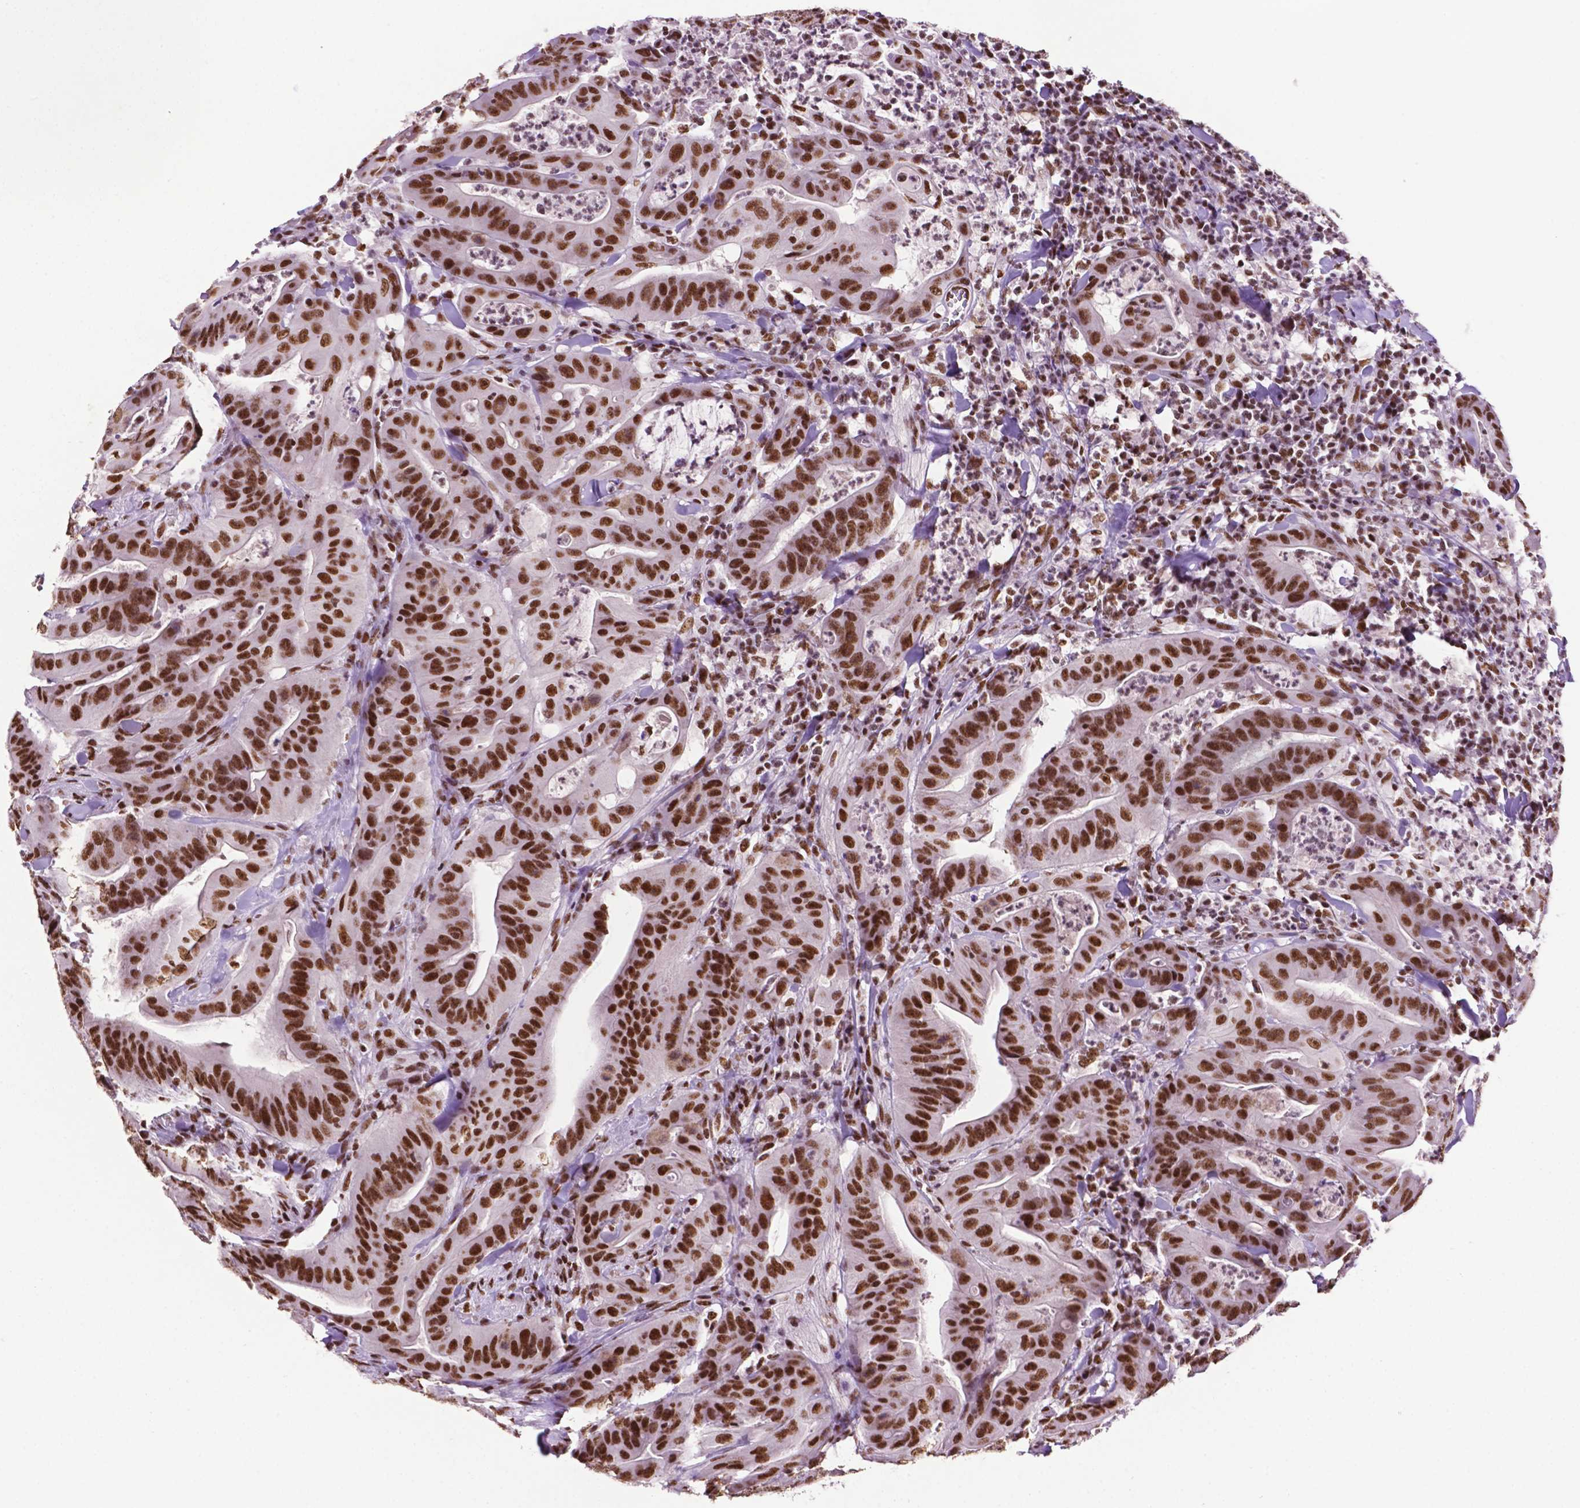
{"staining": {"intensity": "strong", "quantity": ">75%", "location": "nuclear"}, "tissue": "colorectal cancer", "cell_type": "Tumor cells", "image_type": "cancer", "snomed": [{"axis": "morphology", "description": "Adenocarcinoma, NOS"}, {"axis": "topography", "description": "Colon"}], "caption": "Human colorectal adenocarcinoma stained for a protein (brown) displays strong nuclear positive staining in about >75% of tumor cells.", "gene": "CCAR2", "patient": {"sex": "male", "age": 33}}